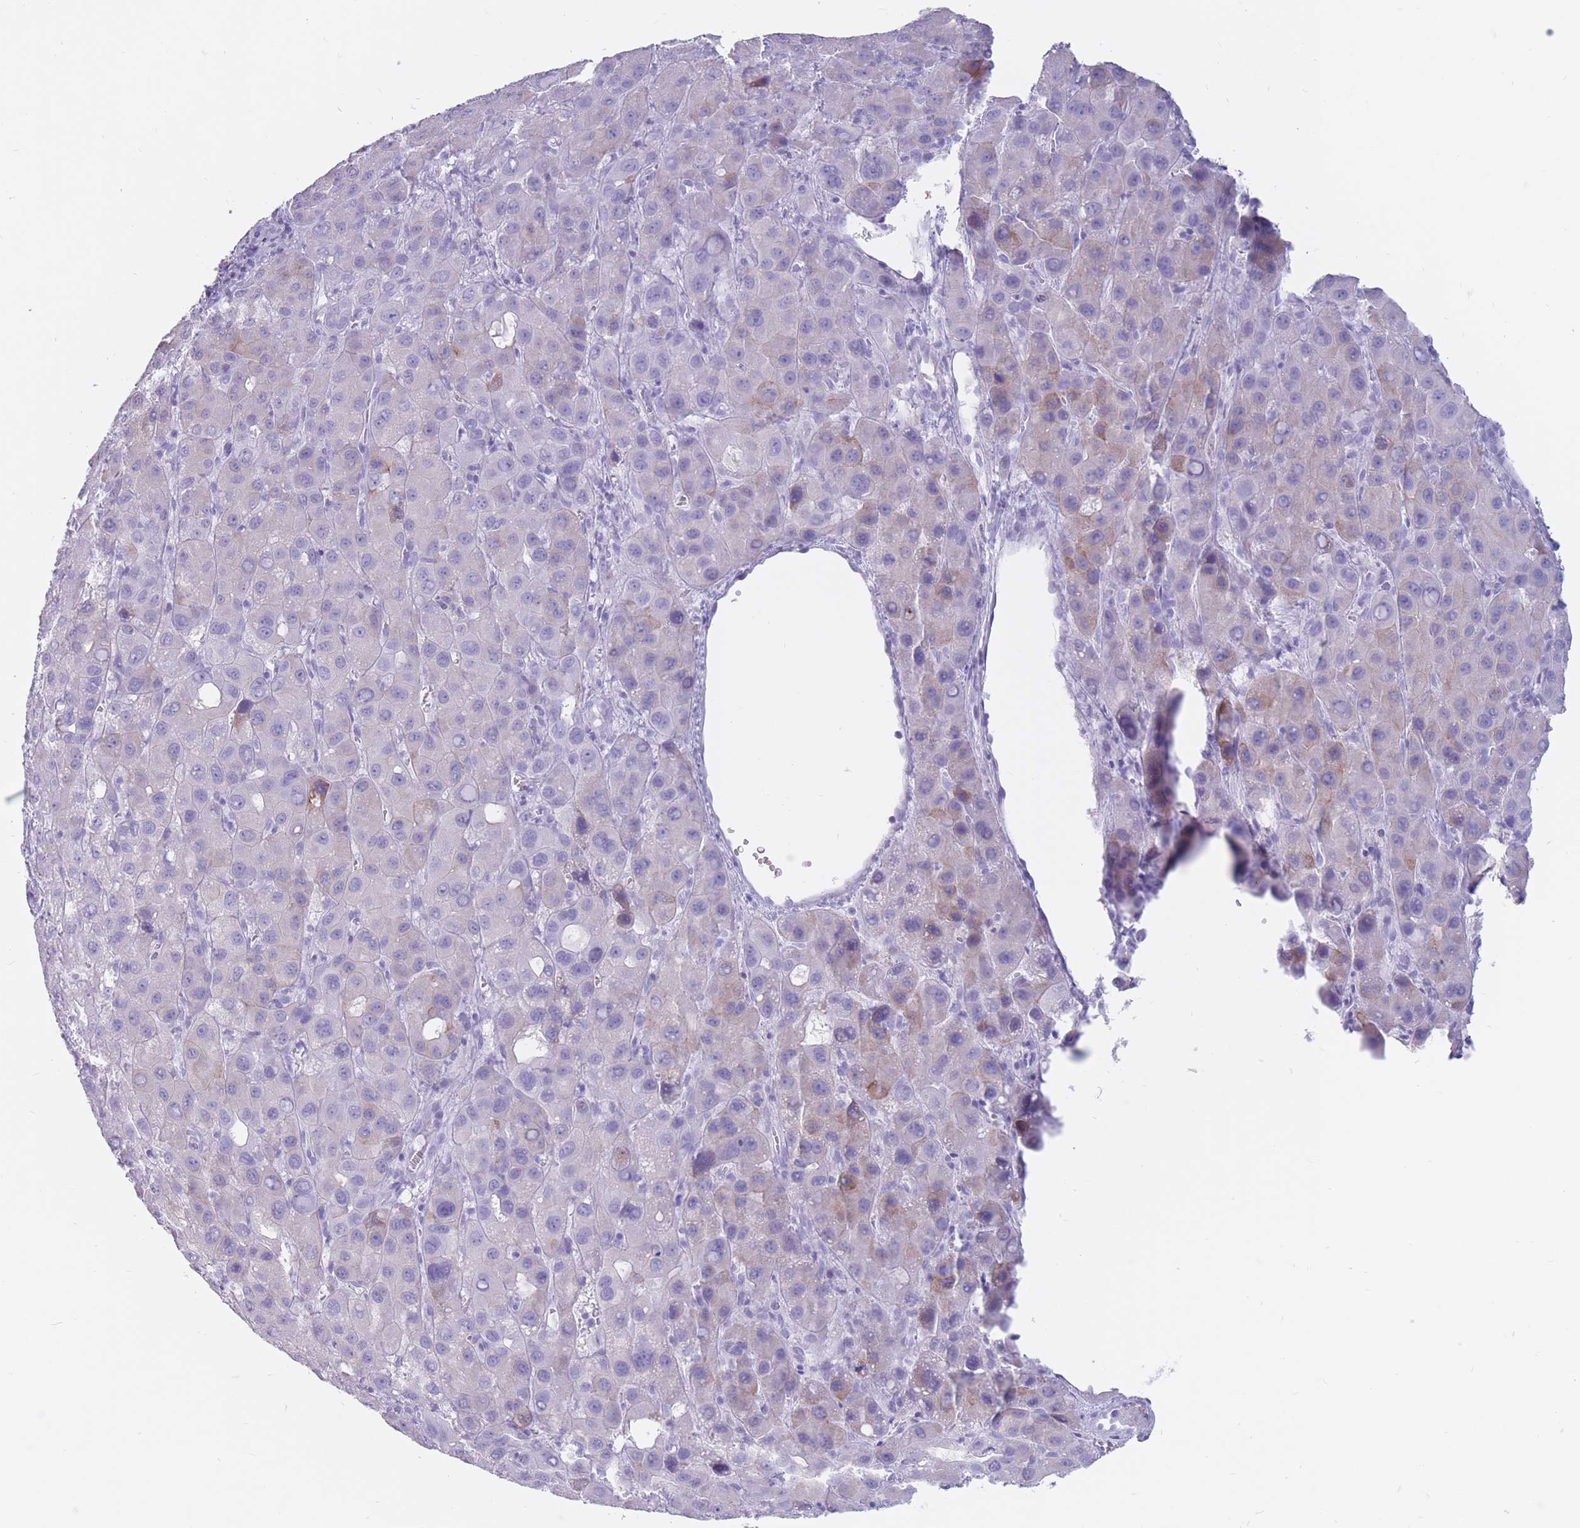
{"staining": {"intensity": "weak", "quantity": "<25%", "location": "cytoplasmic/membranous"}, "tissue": "liver cancer", "cell_type": "Tumor cells", "image_type": "cancer", "snomed": [{"axis": "morphology", "description": "Carcinoma, Hepatocellular, NOS"}, {"axis": "topography", "description": "Liver"}], "caption": "This is an immunohistochemistry micrograph of human liver hepatocellular carcinoma. There is no positivity in tumor cells.", "gene": "ST3GAL5", "patient": {"sex": "male", "age": 55}}